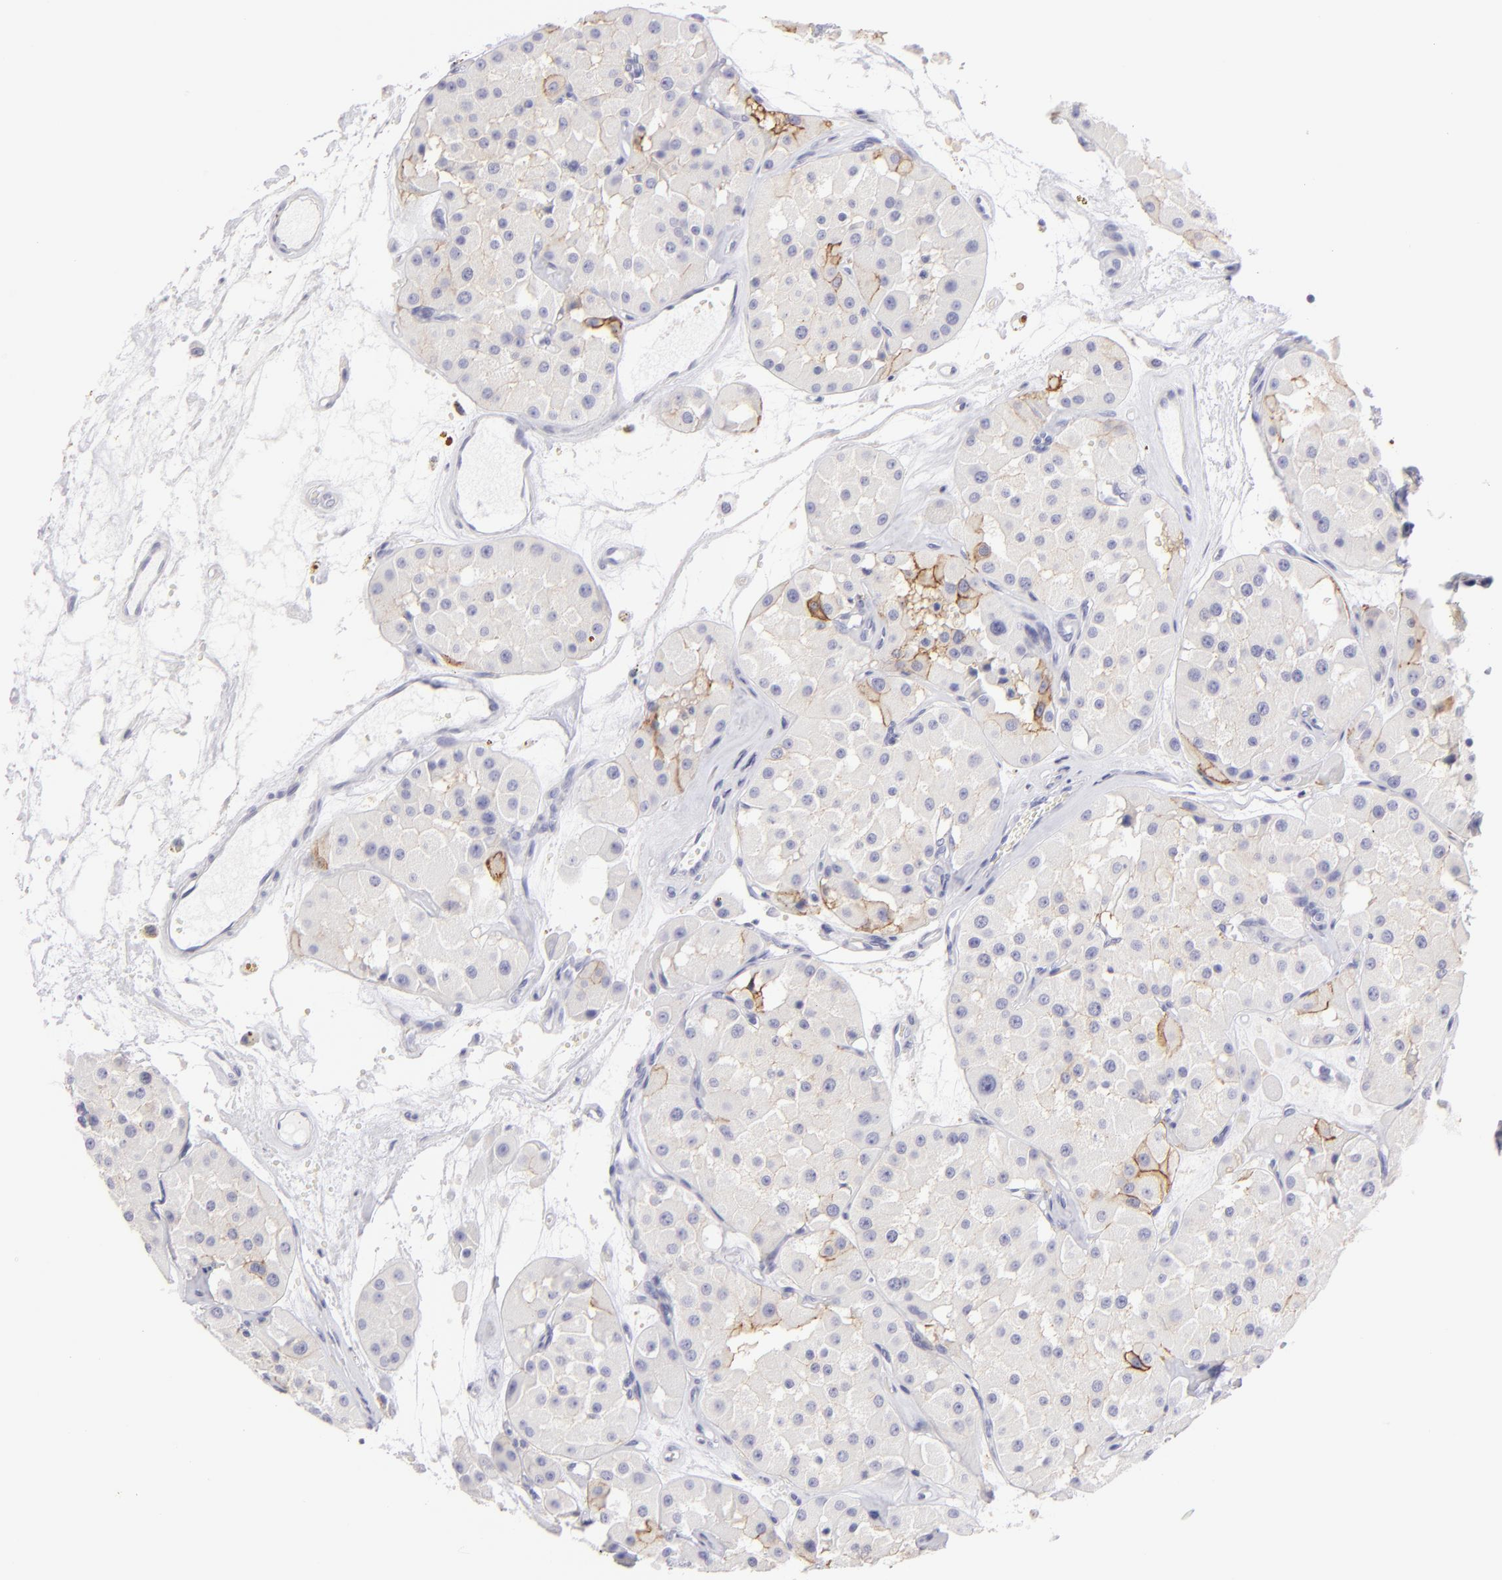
{"staining": {"intensity": "moderate", "quantity": "<25%", "location": "cytoplasmic/membranous"}, "tissue": "renal cancer", "cell_type": "Tumor cells", "image_type": "cancer", "snomed": [{"axis": "morphology", "description": "Adenocarcinoma, uncertain malignant potential"}, {"axis": "topography", "description": "Kidney"}], "caption": "A histopathology image showing moderate cytoplasmic/membranous positivity in about <25% of tumor cells in renal cancer (adenocarcinoma,  uncertain malignant potential), as visualized by brown immunohistochemical staining.", "gene": "CLDN4", "patient": {"sex": "male", "age": 63}}